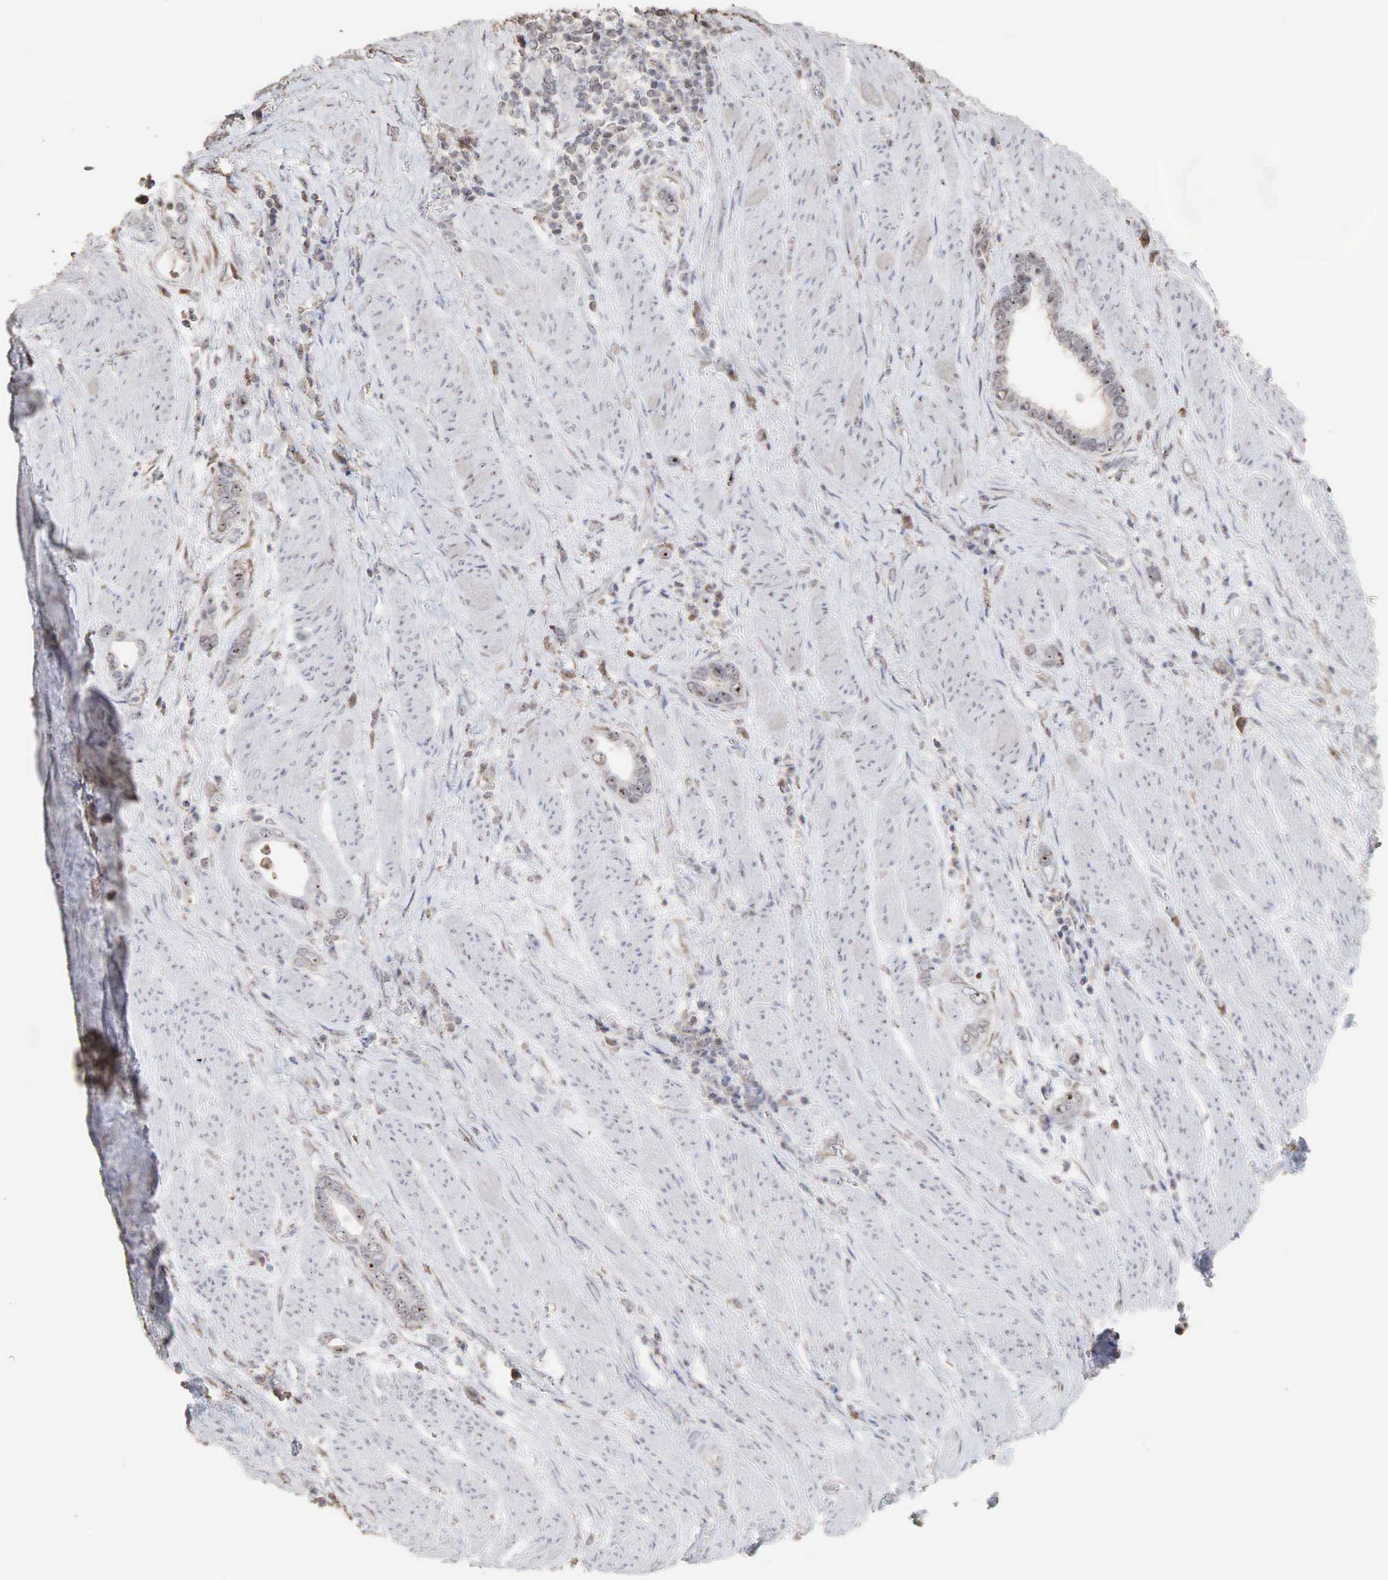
{"staining": {"intensity": "moderate", "quantity": "25%-75%", "location": "cytoplasmic/membranous,nuclear"}, "tissue": "stomach cancer", "cell_type": "Tumor cells", "image_type": "cancer", "snomed": [{"axis": "morphology", "description": "Adenocarcinoma, NOS"}, {"axis": "topography", "description": "Stomach"}], "caption": "Immunohistochemical staining of stomach cancer shows medium levels of moderate cytoplasmic/membranous and nuclear positivity in approximately 25%-75% of tumor cells.", "gene": "DKC1", "patient": {"sex": "male", "age": 78}}